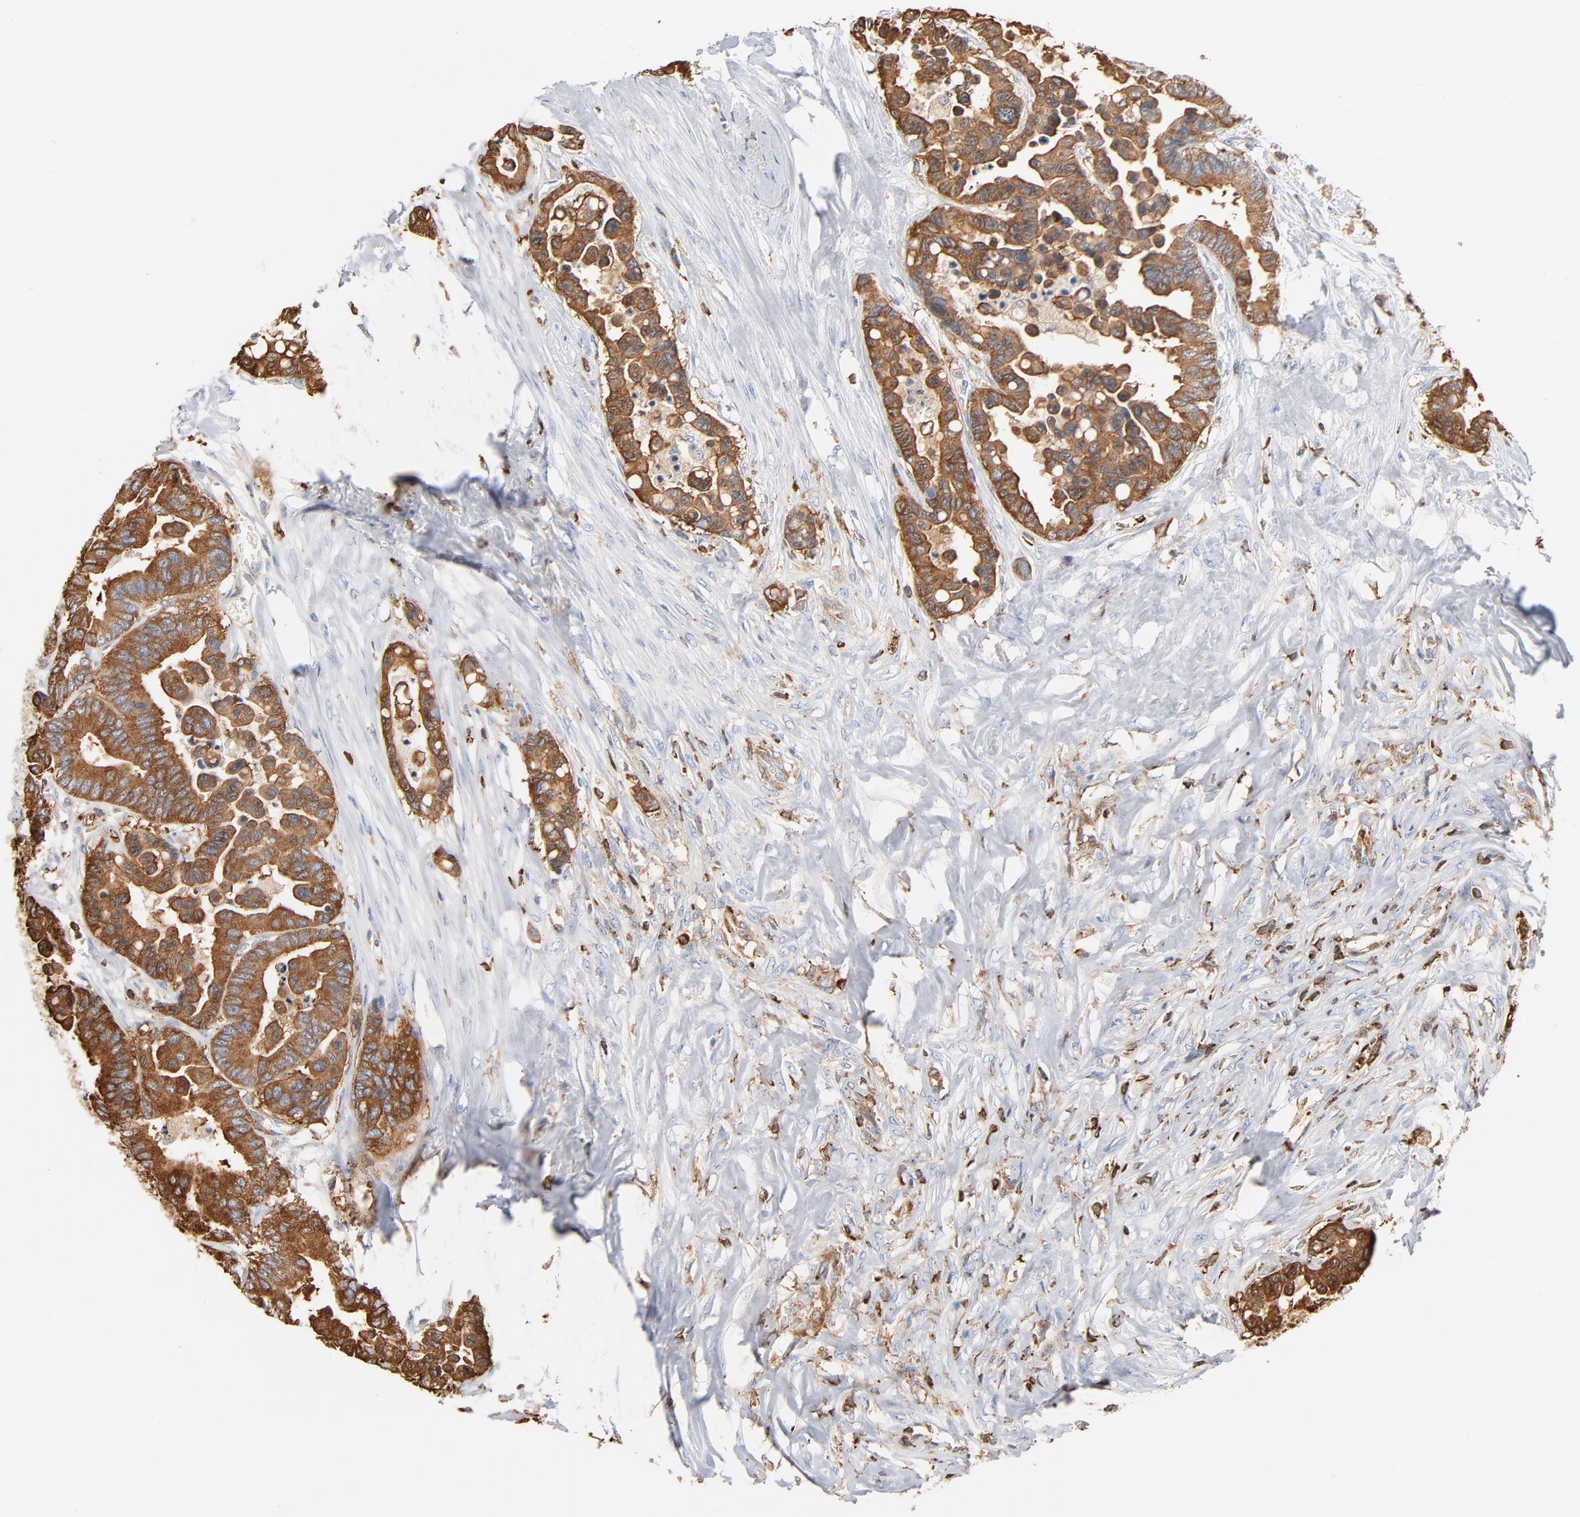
{"staining": {"intensity": "strong", "quantity": ">75%", "location": "cytoplasmic/membranous"}, "tissue": "colorectal cancer", "cell_type": "Tumor cells", "image_type": "cancer", "snomed": [{"axis": "morphology", "description": "Adenocarcinoma, NOS"}, {"axis": "topography", "description": "Colon"}], "caption": "Colorectal cancer (adenocarcinoma) stained for a protein (brown) reveals strong cytoplasmic/membranous positive expression in about >75% of tumor cells.", "gene": "SH3KBP1", "patient": {"sex": "male", "age": 82}}